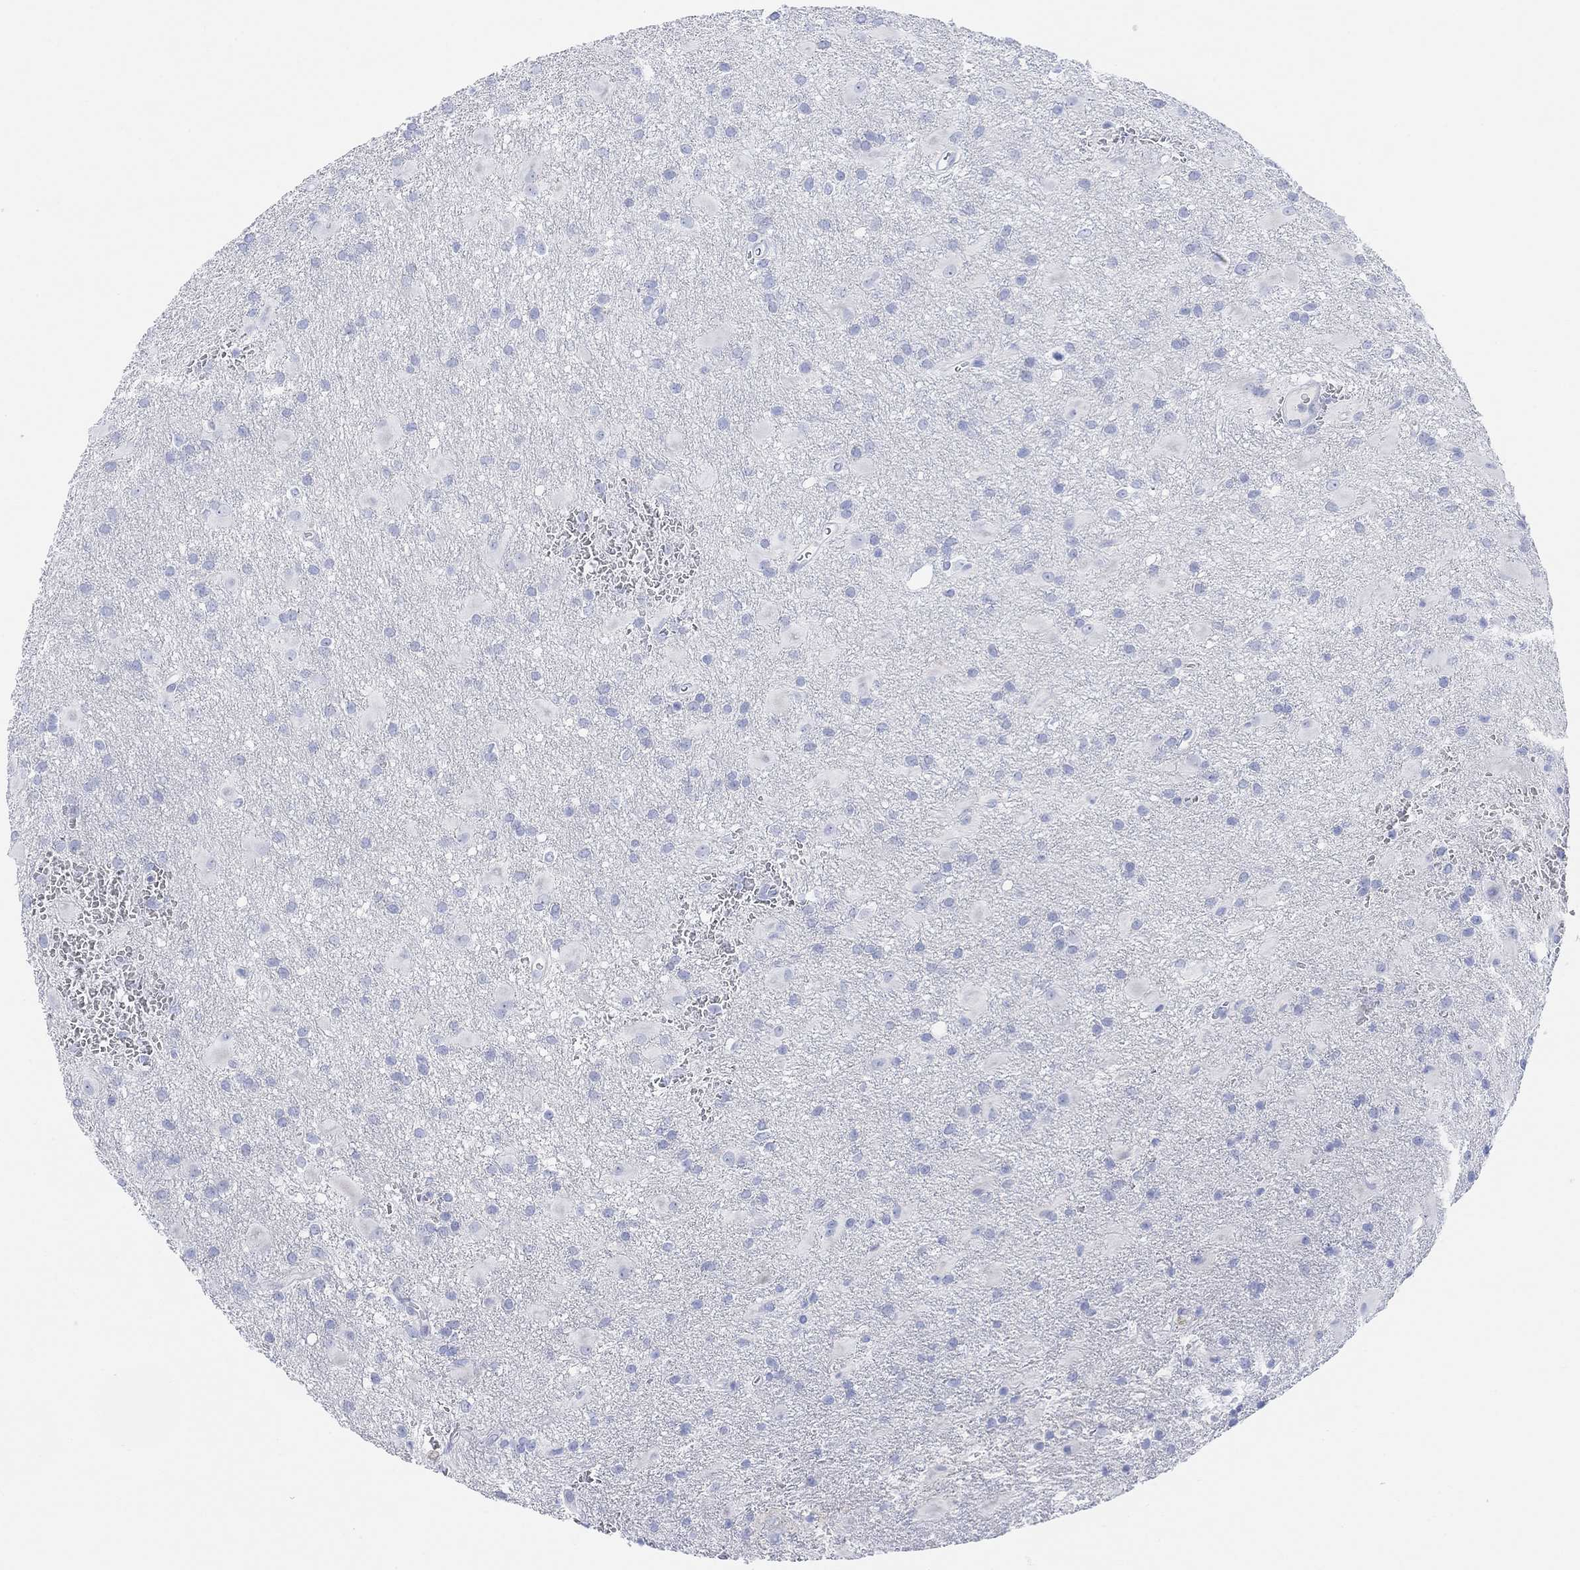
{"staining": {"intensity": "negative", "quantity": "none", "location": "none"}, "tissue": "glioma", "cell_type": "Tumor cells", "image_type": "cancer", "snomed": [{"axis": "morphology", "description": "Glioma, malignant, Low grade"}, {"axis": "topography", "description": "Brain"}], "caption": "Immunohistochemistry (IHC) of malignant glioma (low-grade) displays no staining in tumor cells. The staining was performed using DAB (3,3'-diaminobenzidine) to visualize the protein expression in brown, while the nuclei were stained in blue with hematoxylin (Magnification: 20x).", "gene": "GNG13", "patient": {"sex": "male", "age": 58}}